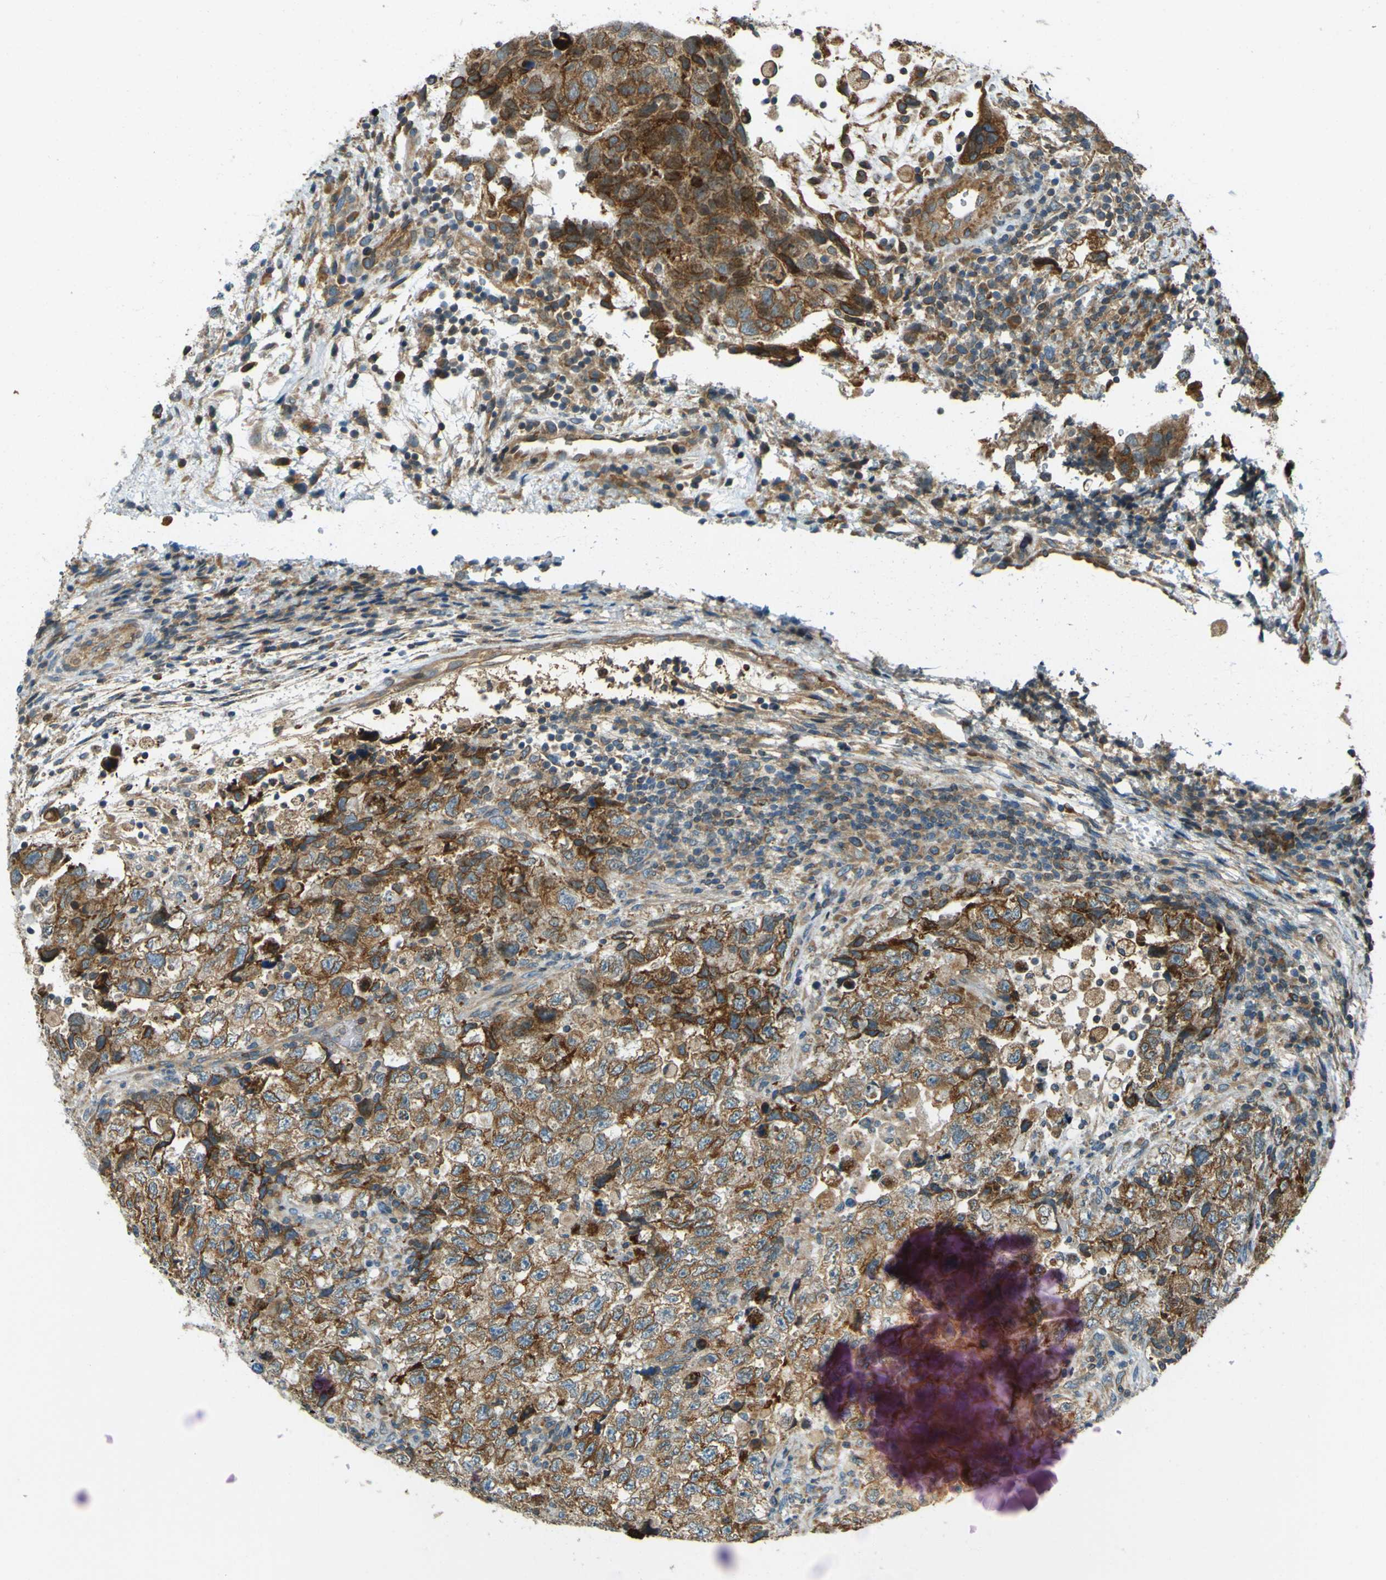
{"staining": {"intensity": "moderate", "quantity": ">75%", "location": "cytoplasmic/membranous"}, "tissue": "testis cancer", "cell_type": "Tumor cells", "image_type": "cancer", "snomed": [{"axis": "morphology", "description": "Carcinoma, Embryonal, NOS"}, {"axis": "topography", "description": "Testis"}], "caption": "A brown stain labels moderate cytoplasmic/membranous expression of a protein in testis embryonal carcinoma tumor cells. (DAB IHC, brown staining for protein, blue staining for nuclei).", "gene": "LPCAT1", "patient": {"sex": "male", "age": 36}}